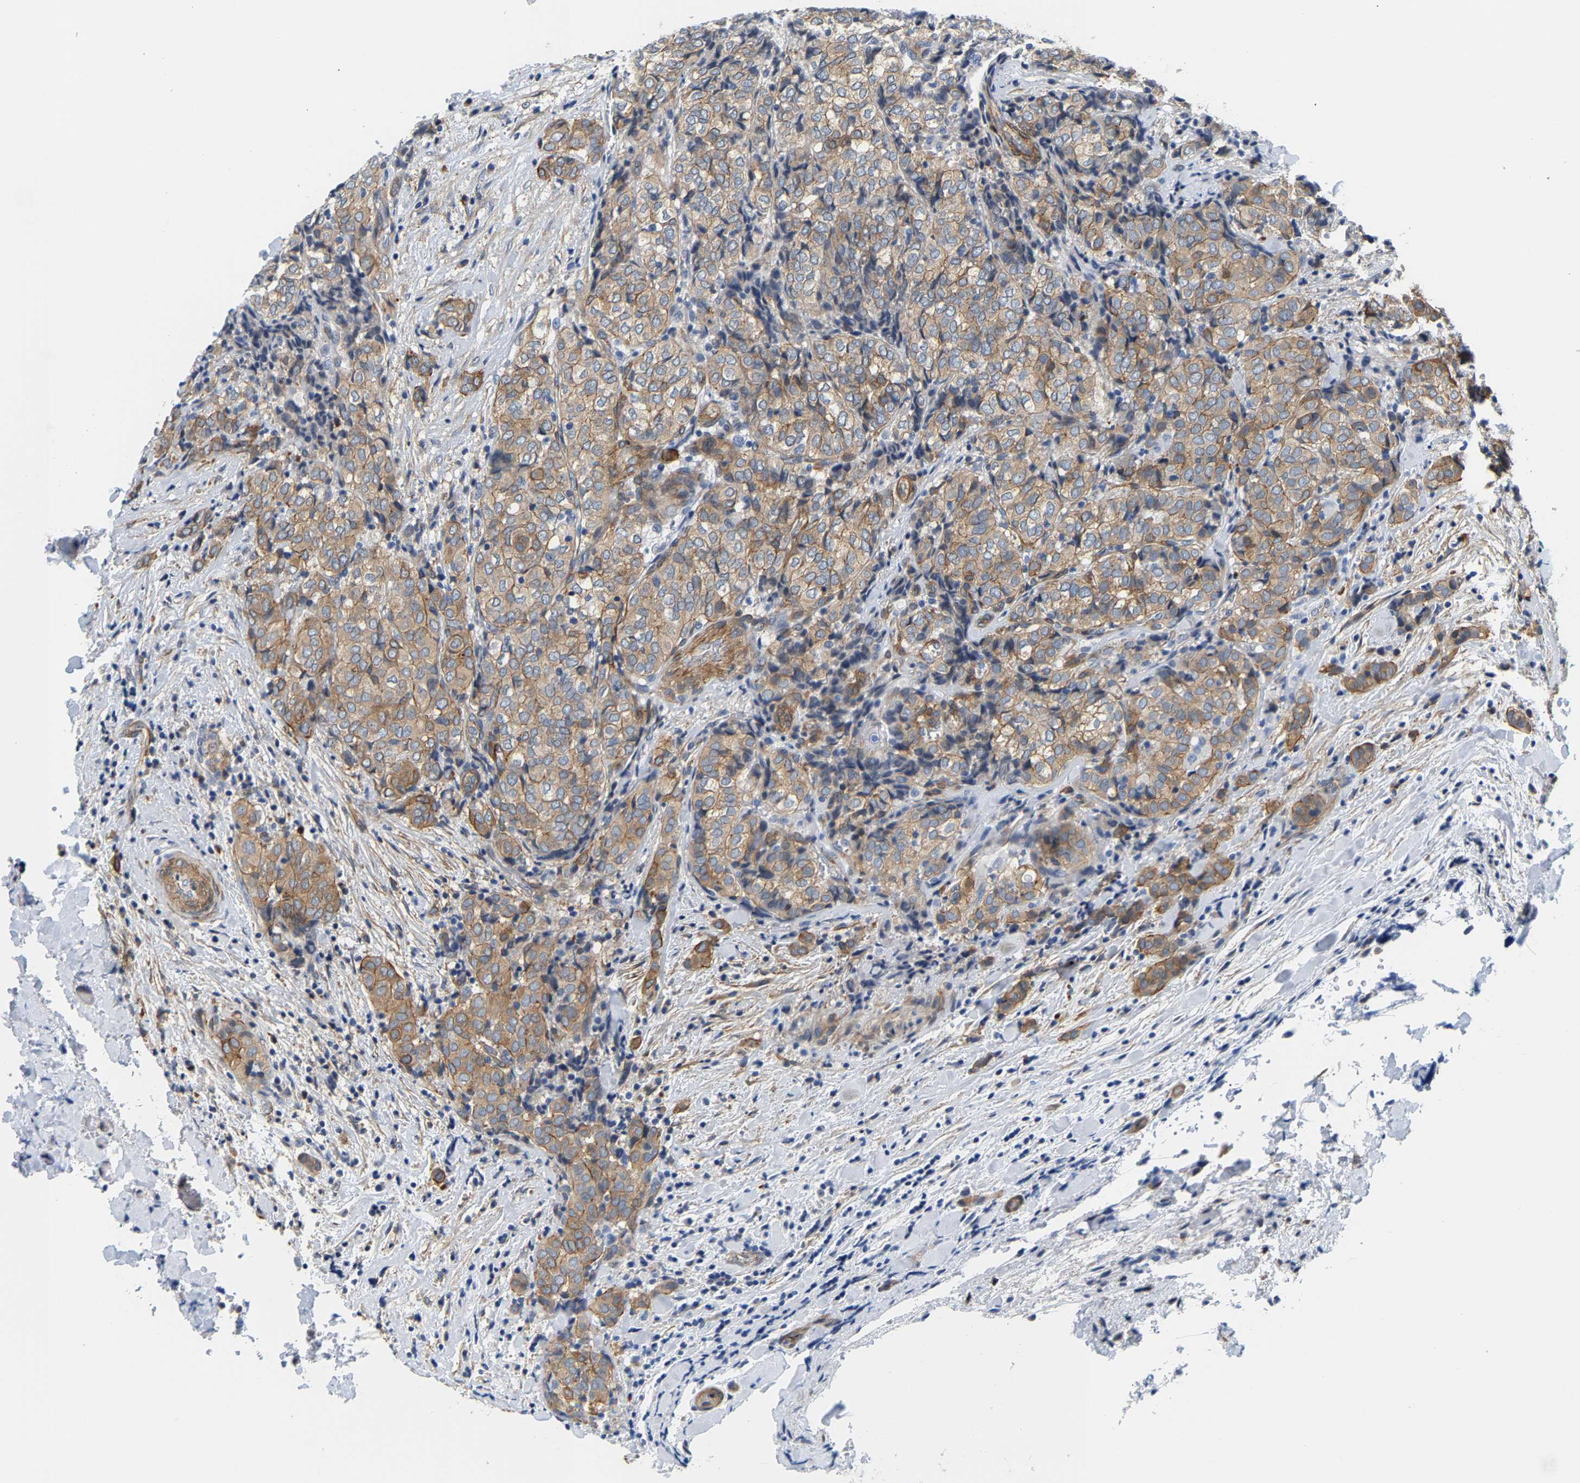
{"staining": {"intensity": "weak", "quantity": "25%-75%", "location": "cytoplasmic/membranous"}, "tissue": "thyroid cancer", "cell_type": "Tumor cells", "image_type": "cancer", "snomed": [{"axis": "morphology", "description": "Normal tissue, NOS"}, {"axis": "morphology", "description": "Papillary adenocarcinoma, NOS"}, {"axis": "topography", "description": "Thyroid gland"}], "caption": "High-magnification brightfield microscopy of thyroid papillary adenocarcinoma stained with DAB (brown) and counterstained with hematoxylin (blue). tumor cells exhibit weak cytoplasmic/membranous staining is identified in approximately25%-75% of cells. (DAB IHC, brown staining for protein, blue staining for nuclei).", "gene": "PAWR", "patient": {"sex": "female", "age": 30}}